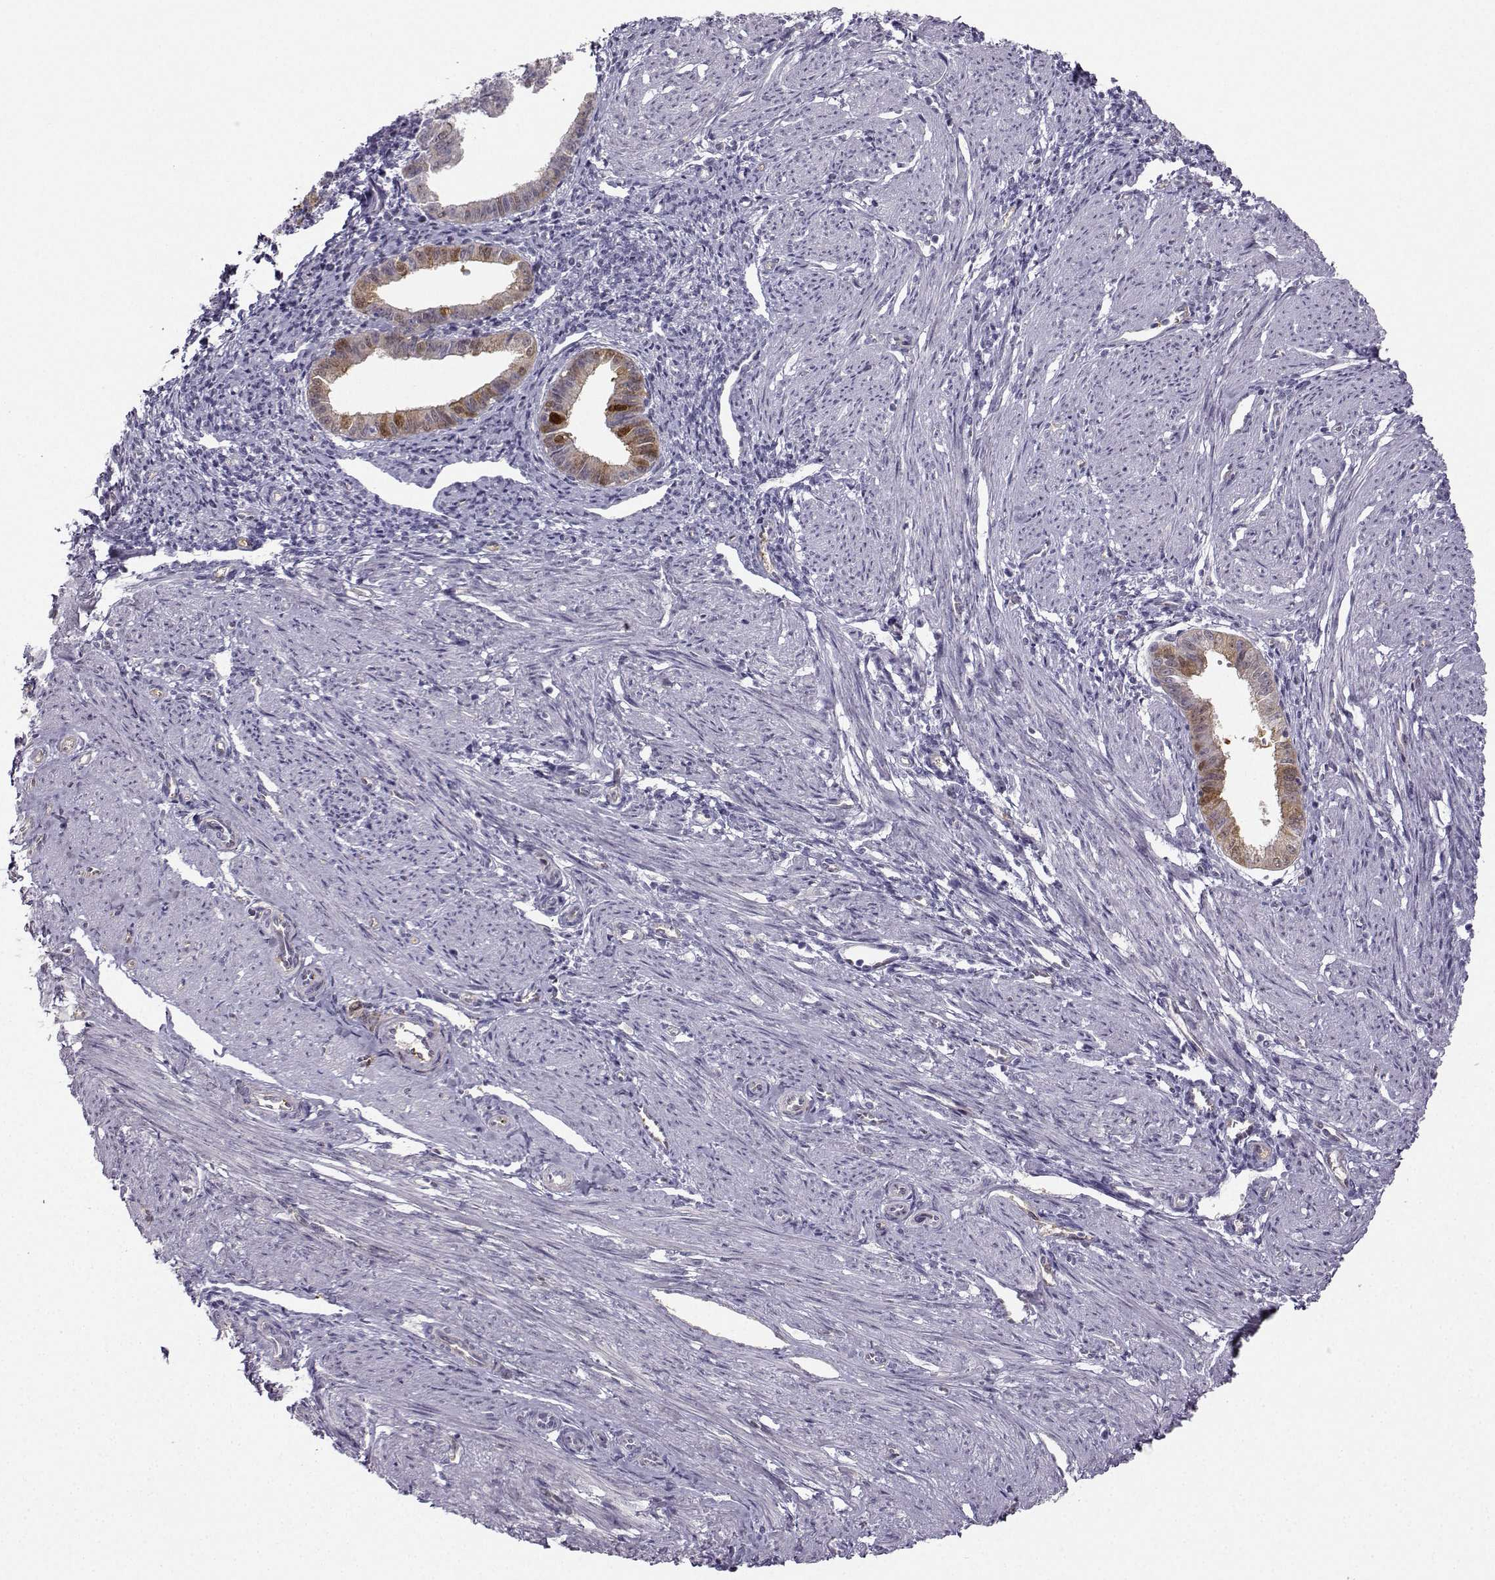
{"staining": {"intensity": "negative", "quantity": "none", "location": "none"}, "tissue": "endometrium", "cell_type": "Cells in endometrial stroma", "image_type": "normal", "snomed": [{"axis": "morphology", "description": "Normal tissue, NOS"}, {"axis": "topography", "description": "Endometrium"}], "caption": "Immunohistochemical staining of benign human endometrium shows no significant staining in cells in endometrial stroma. Nuclei are stained in blue.", "gene": "NQO1", "patient": {"sex": "female", "age": 37}}